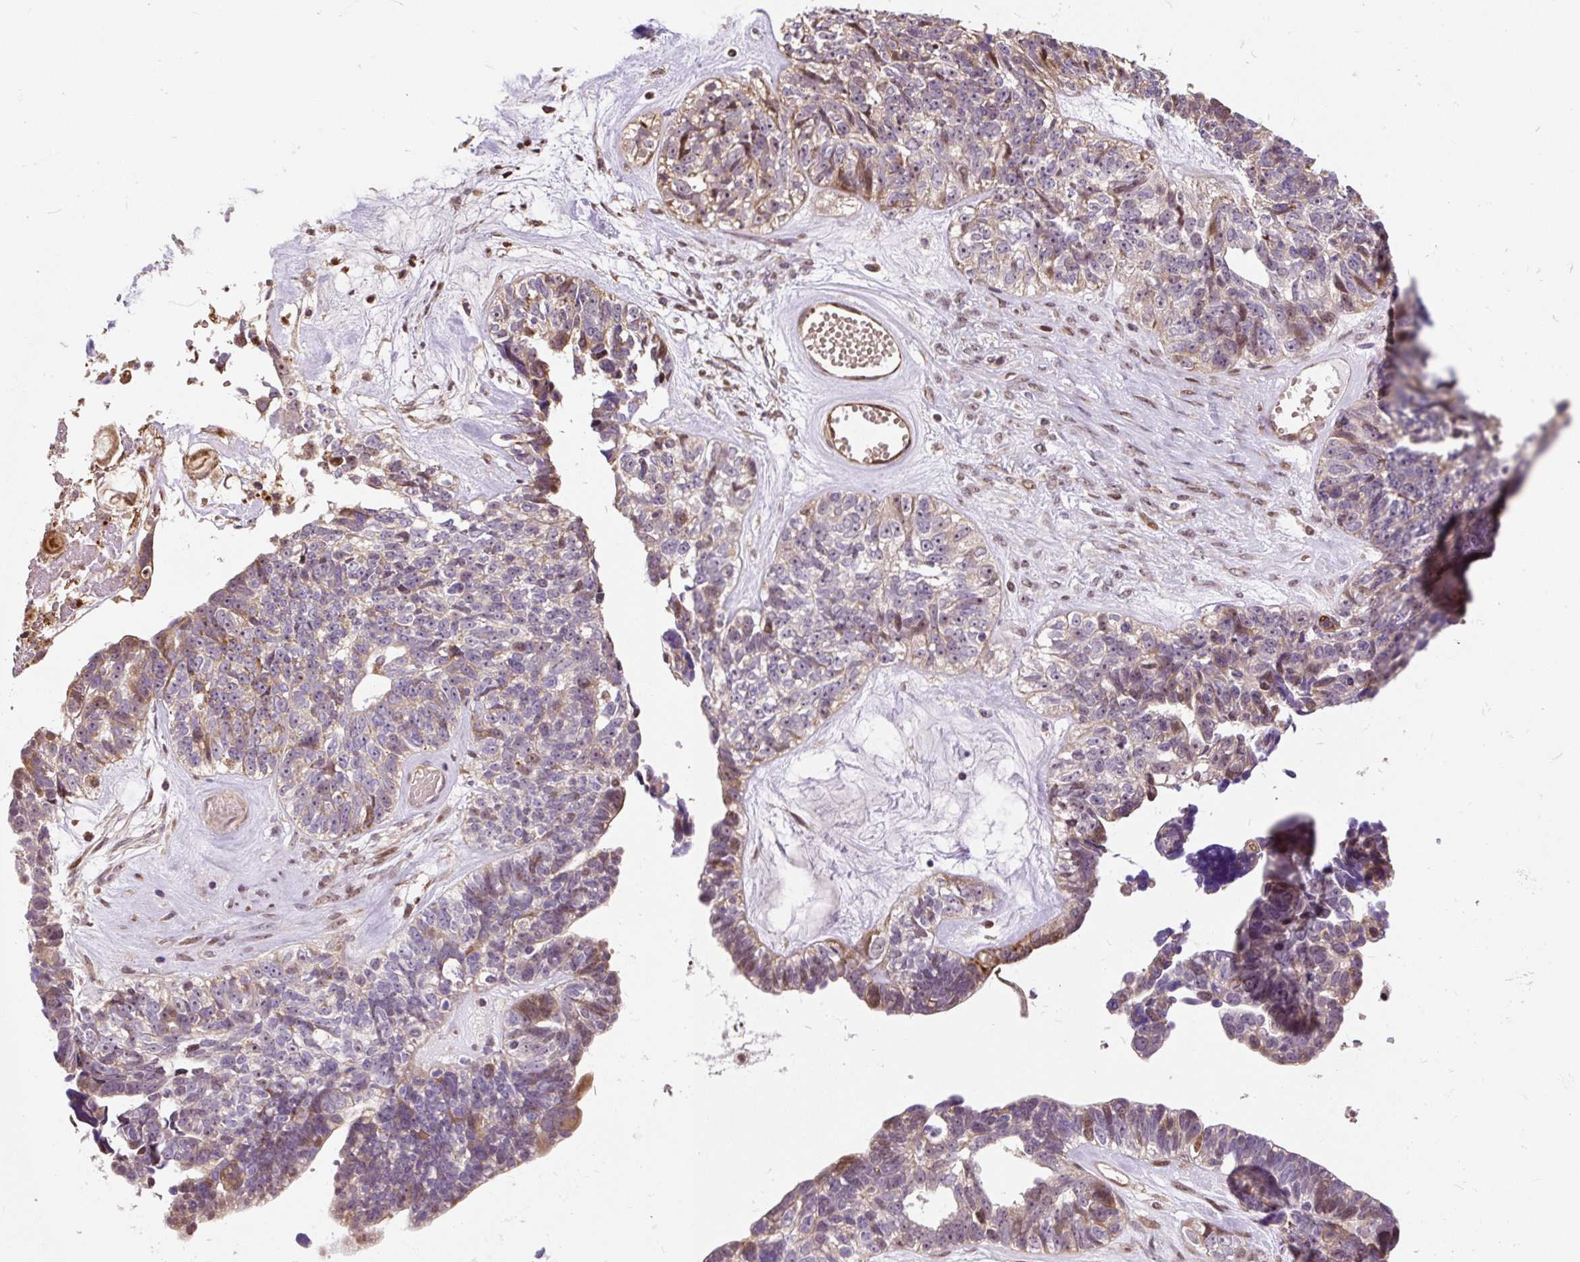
{"staining": {"intensity": "weak", "quantity": "25%-75%", "location": "cytoplasmic/membranous,nuclear"}, "tissue": "ovarian cancer", "cell_type": "Tumor cells", "image_type": "cancer", "snomed": [{"axis": "morphology", "description": "Cystadenocarcinoma, serous, NOS"}, {"axis": "topography", "description": "Ovary"}], "caption": "High-magnification brightfield microscopy of ovarian cancer stained with DAB (3,3'-diaminobenzidine) (brown) and counterstained with hematoxylin (blue). tumor cells exhibit weak cytoplasmic/membranous and nuclear positivity is seen in approximately25%-75% of cells.", "gene": "PUS7L", "patient": {"sex": "female", "age": 79}}